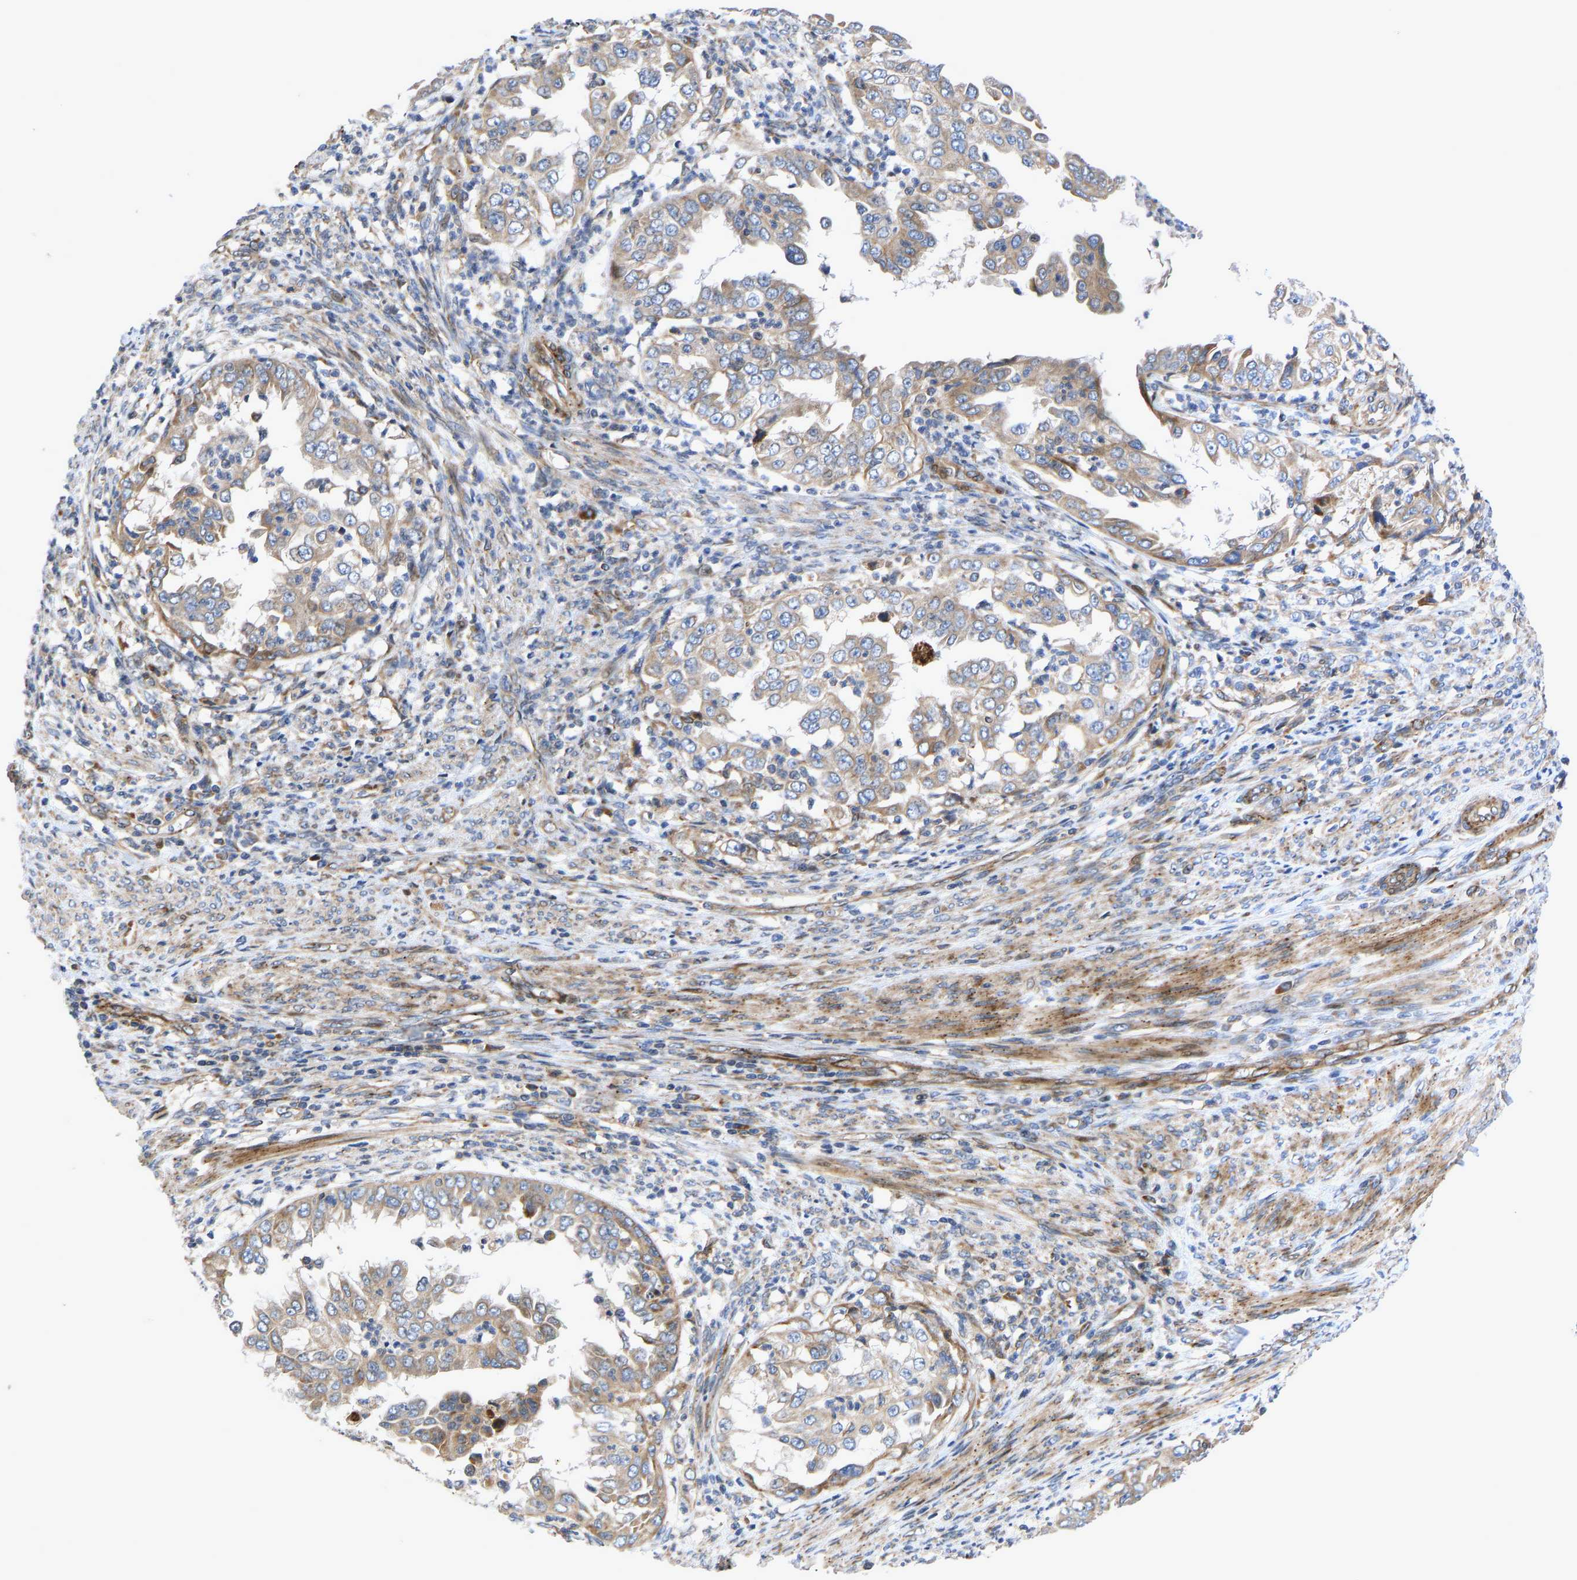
{"staining": {"intensity": "weak", "quantity": "25%-75%", "location": "cytoplasmic/membranous"}, "tissue": "endometrial cancer", "cell_type": "Tumor cells", "image_type": "cancer", "snomed": [{"axis": "morphology", "description": "Adenocarcinoma, NOS"}, {"axis": "topography", "description": "Endometrium"}], "caption": "Protein staining shows weak cytoplasmic/membranous positivity in approximately 25%-75% of tumor cells in endometrial cancer (adenocarcinoma). The protein is stained brown, and the nuclei are stained in blue (DAB IHC with brightfield microscopy, high magnification).", "gene": "TMEM38B", "patient": {"sex": "female", "age": 85}}